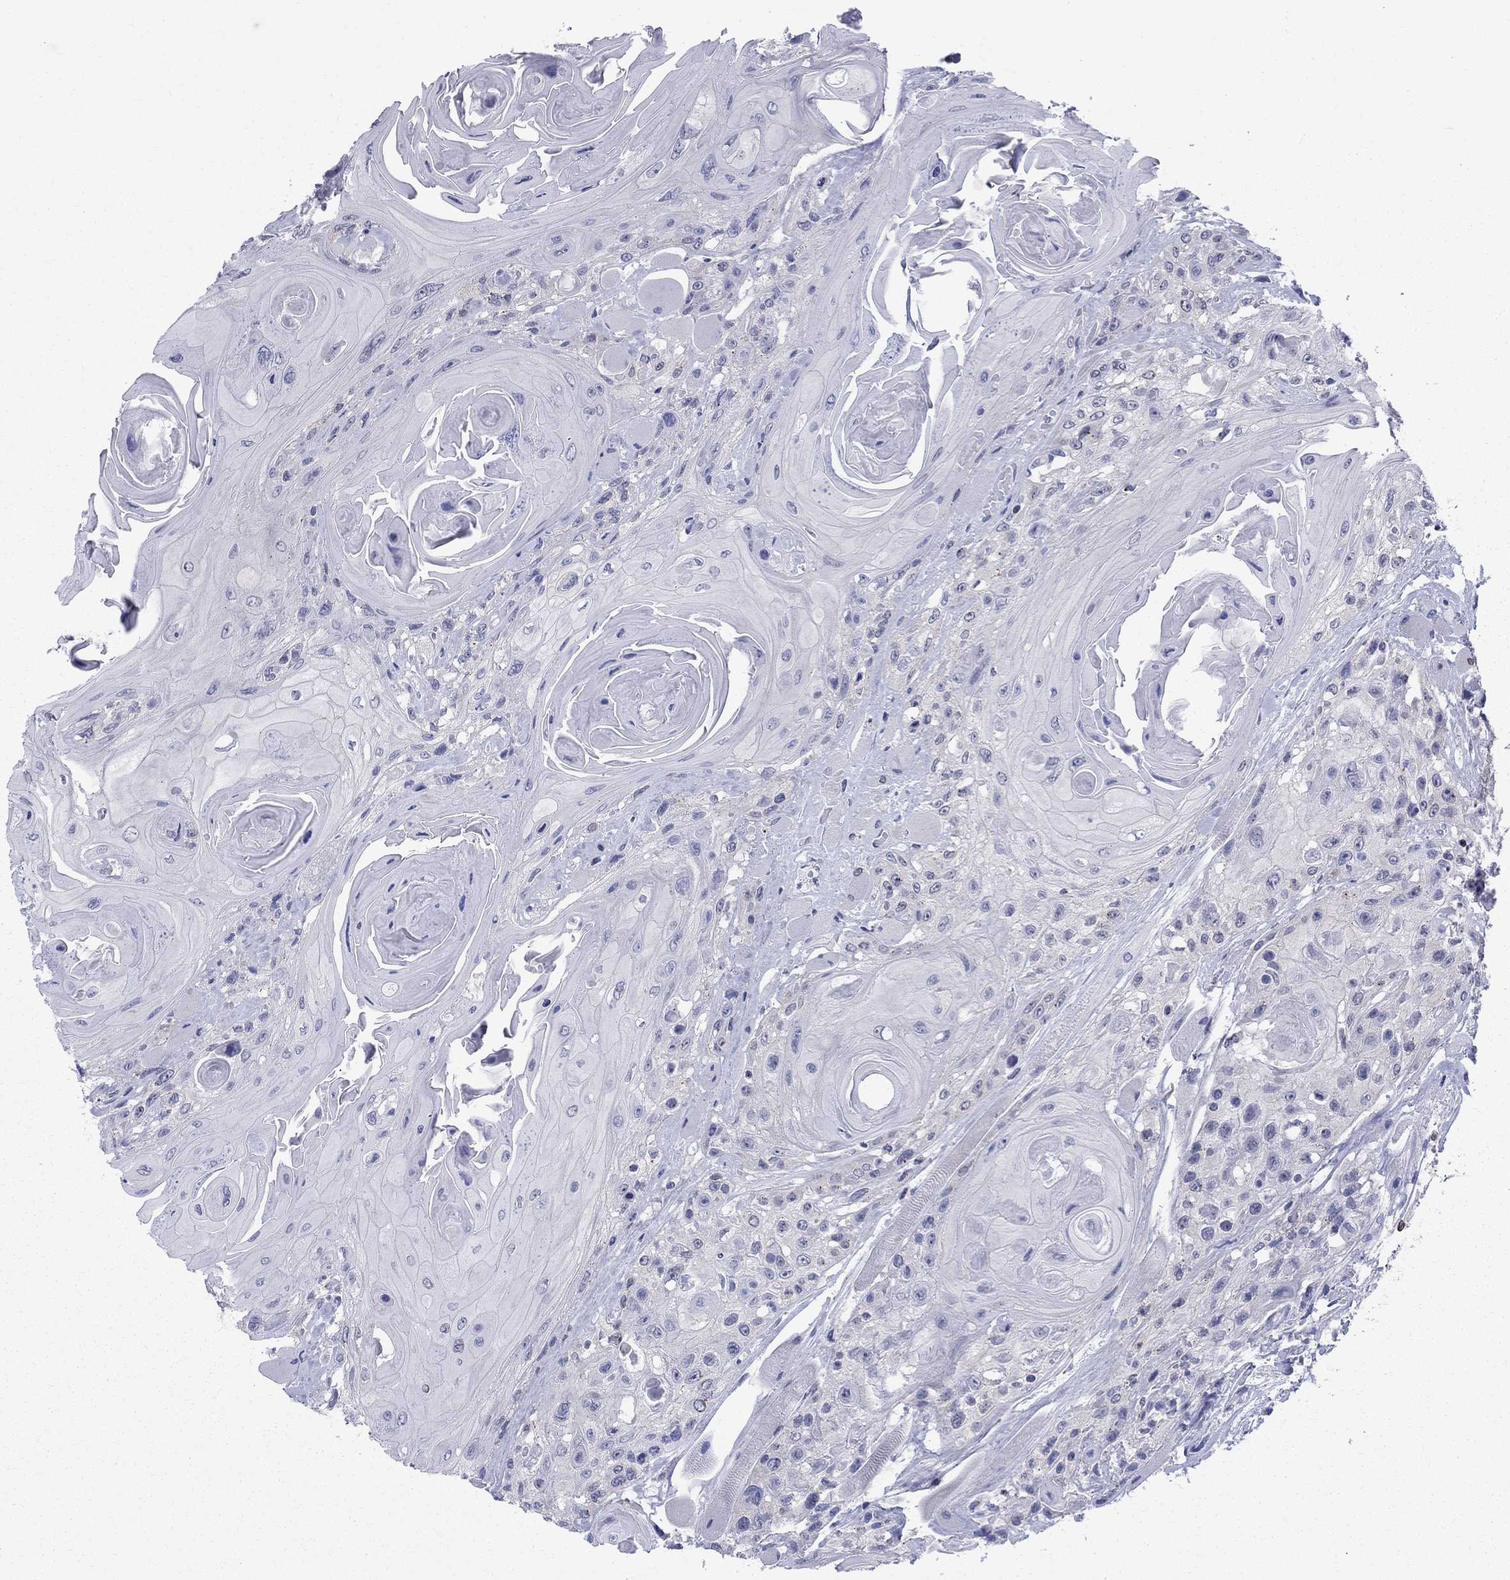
{"staining": {"intensity": "negative", "quantity": "none", "location": "none"}, "tissue": "head and neck cancer", "cell_type": "Tumor cells", "image_type": "cancer", "snomed": [{"axis": "morphology", "description": "Squamous cell carcinoma, NOS"}, {"axis": "topography", "description": "Head-Neck"}], "caption": "DAB (3,3'-diaminobenzidine) immunohistochemical staining of head and neck cancer demonstrates no significant expression in tumor cells. (DAB (3,3'-diaminobenzidine) IHC, high magnification).", "gene": "CEP43", "patient": {"sex": "female", "age": 59}}